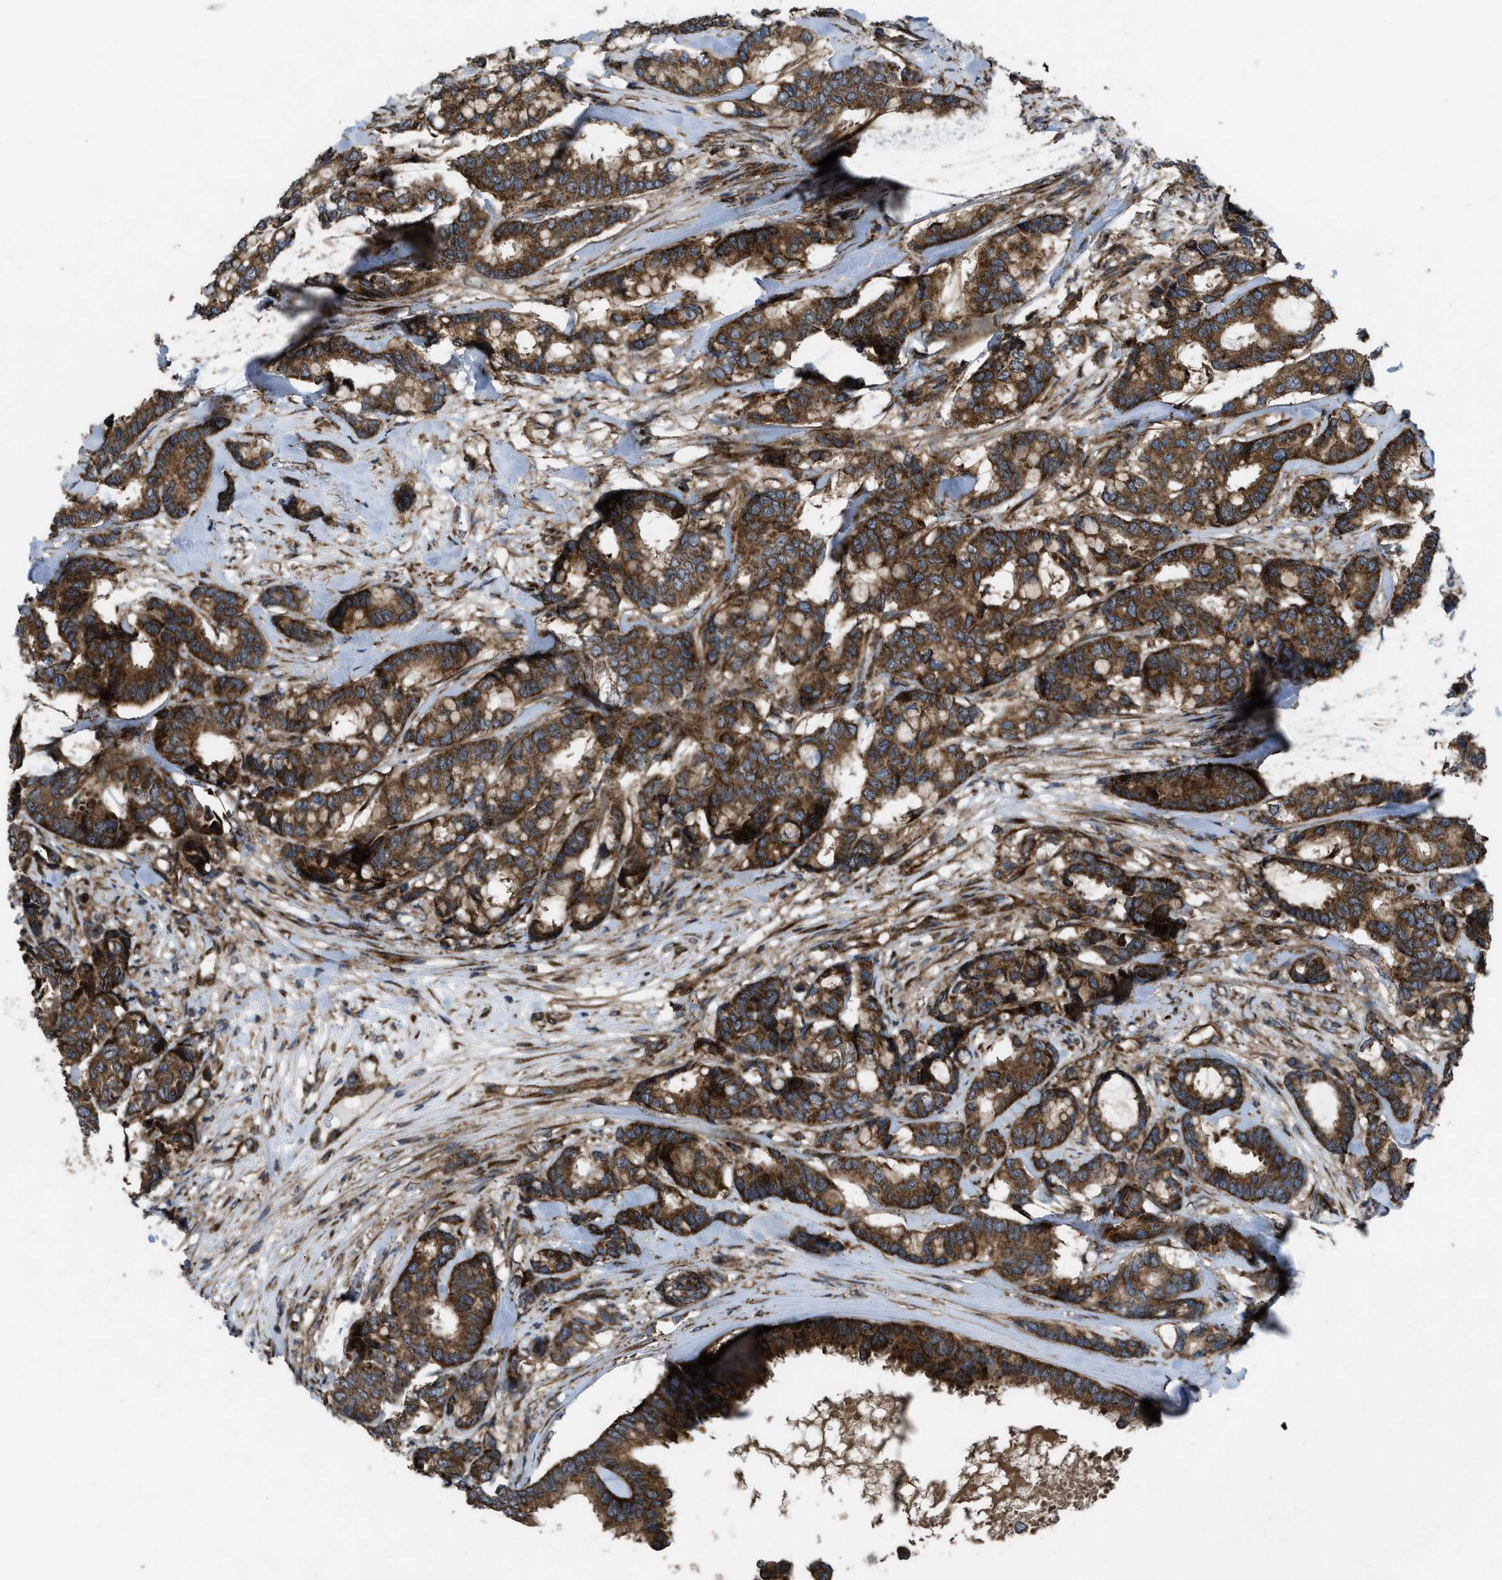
{"staining": {"intensity": "strong", "quantity": ">75%", "location": "cytoplasmic/membranous"}, "tissue": "breast cancer", "cell_type": "Tumor cells", "image_type": "cancer", "snomed": [{"axis": "morphology", "description": "Duct carcinoma"}, {"axis": "topography", "description": "Breast"}], "caption": "Protein analysis of breast cancer tissue demonstrates strong cytoplasmic/membranous staining in approximately >75% of tumor cells.", "gene": "PER3", "patient": {"sex": "female", "age": 87}}